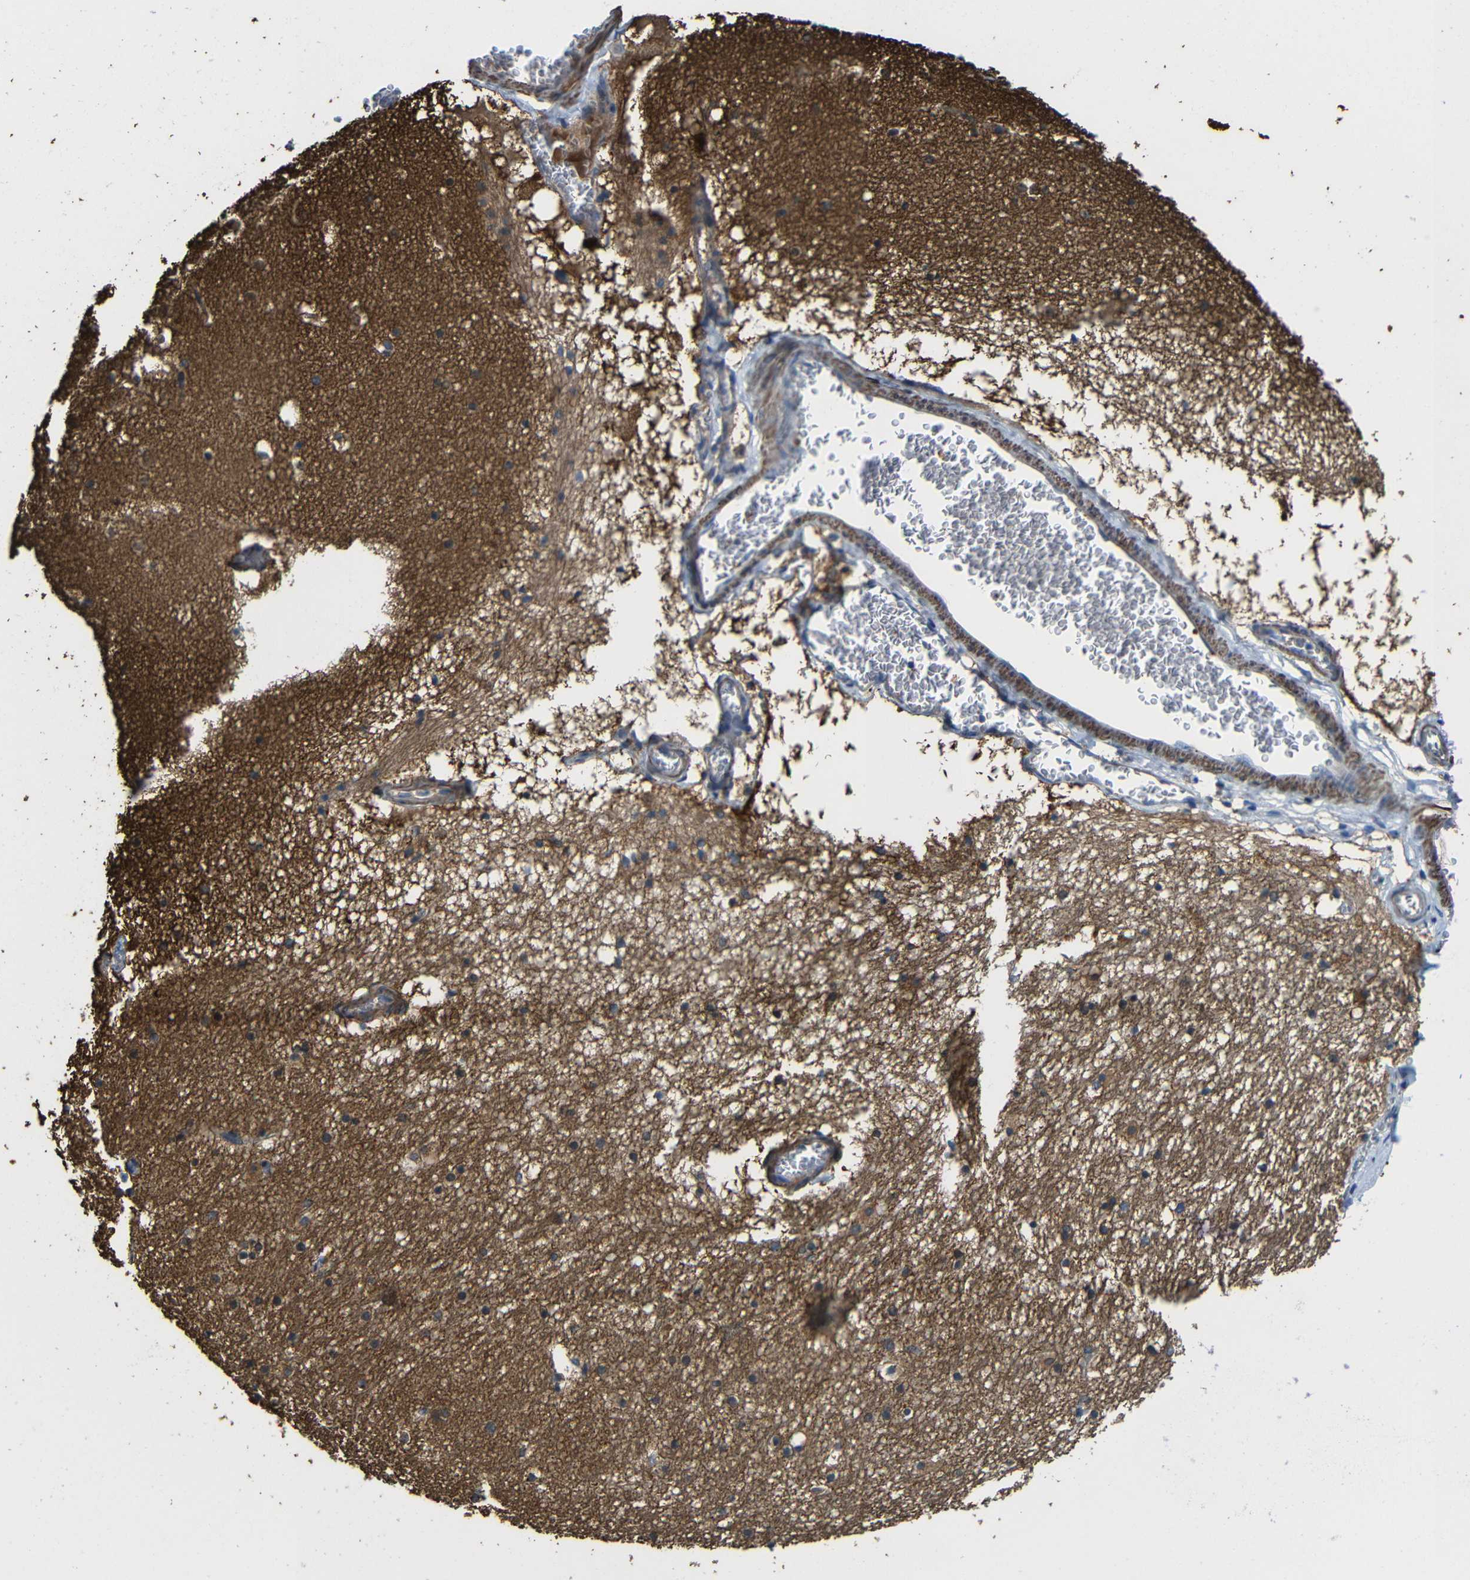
{"staining": {"intensity": "moderate", "quantity": "<25%", "location": "cytoplasmic/membranous"}, "tissue": "hippocampus", "cell_type": "Glial cells", "image_type": "normal", "snomed": [{"axis": "morphology", "description": "Normal tissue, NOS"}, {"axis": "topography", "description": "Hippocampus"}], "caption": "A histopathology image of human hippocampus stained for a protein exhibits moderate cytoplasmic/membranous brown staining in glial cells. The protein is stained brown, and the nuclei are stained in blue (DAB IHC with brightfield microscopy, high magnification).", "gene": "GDI1", "patient": {"sex": "male", "age": 45}}